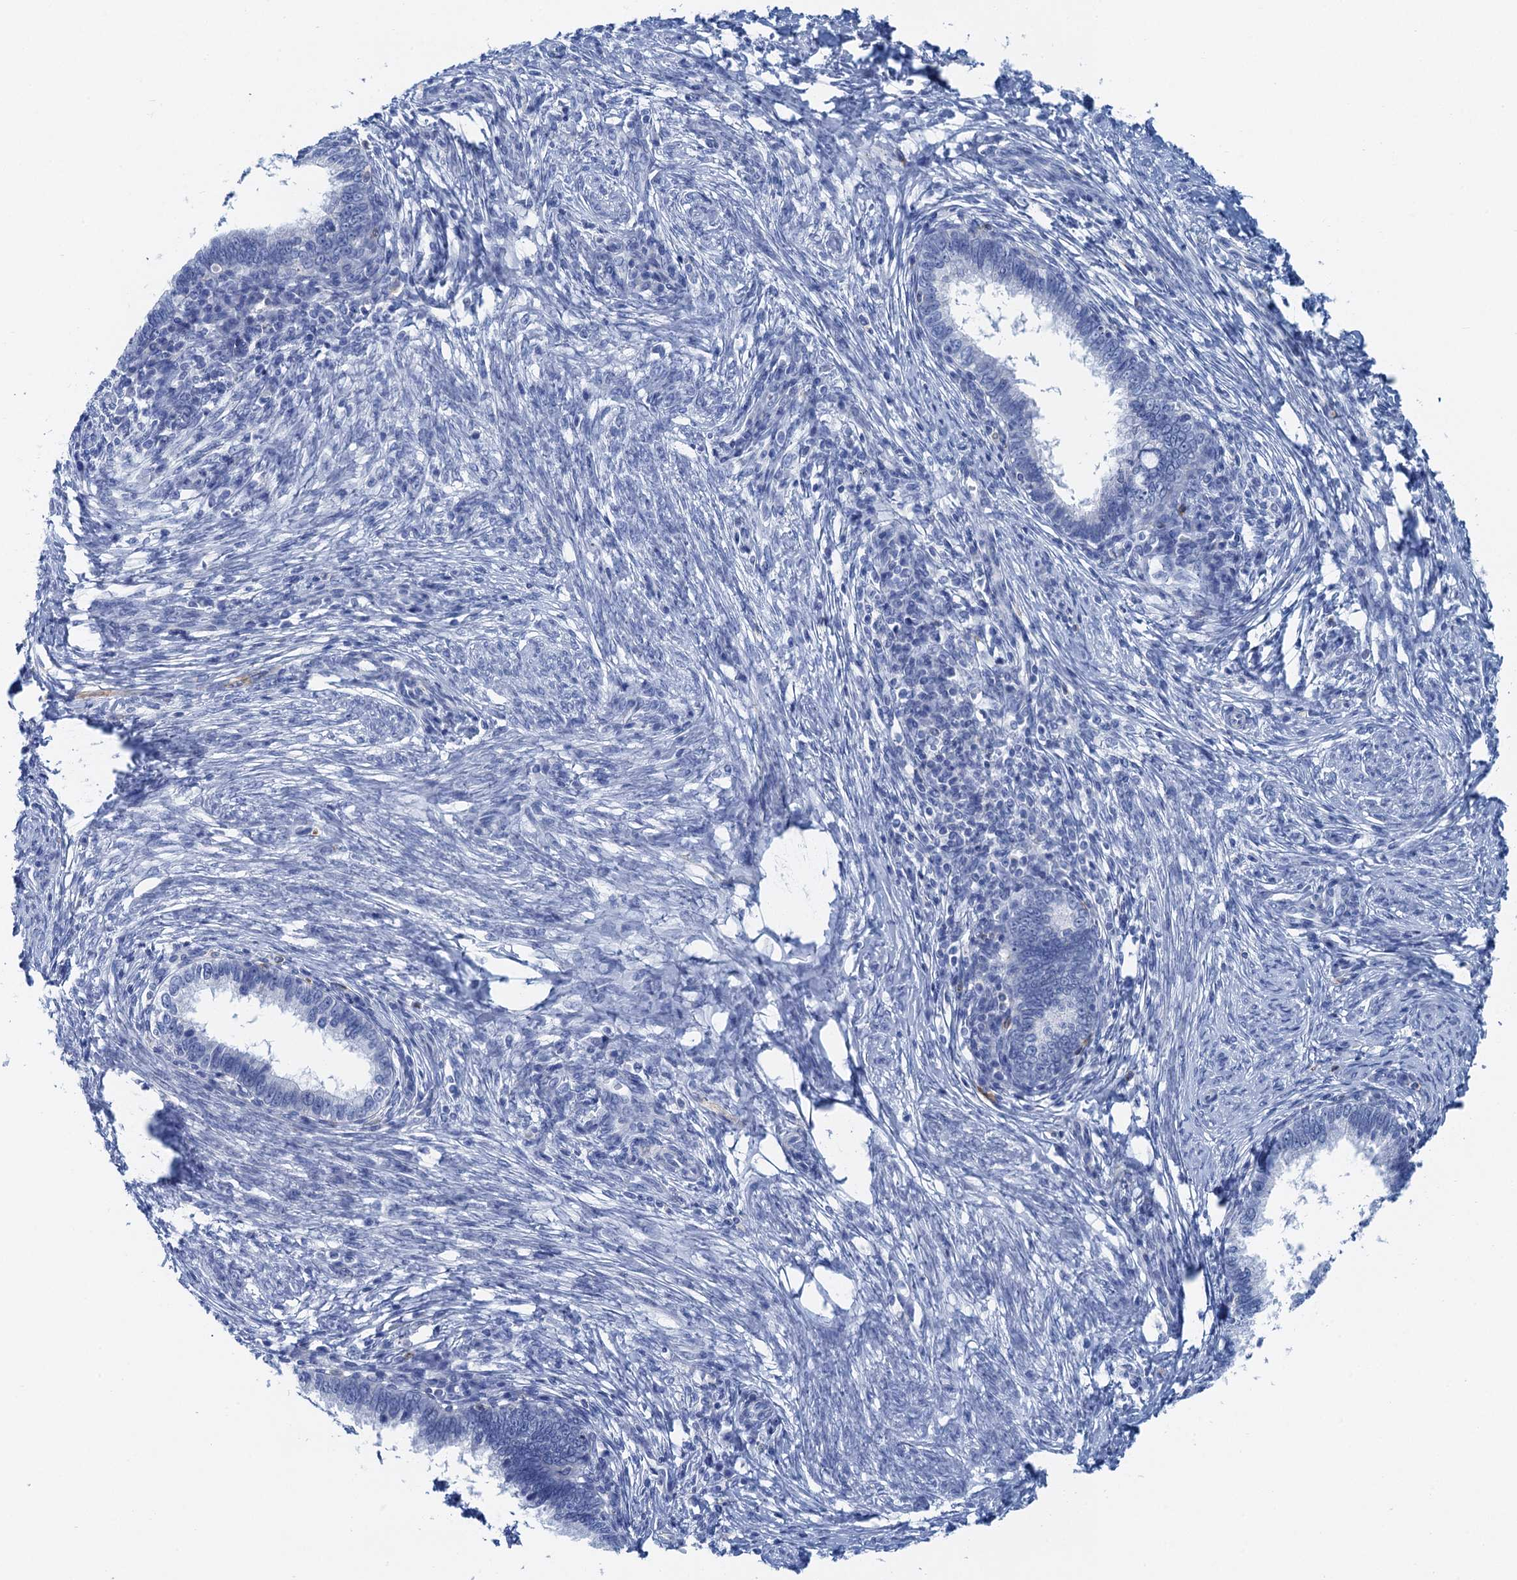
{"staining": {"intensity": "negative", "quantity": "none", "location": "none"}, "tissue": "cervical cancer", "cell_type": "Tumor cells", "image_type": "cancer", "snomed": [{"axis": "morphology", "description": "Adenocarcinoma, NOS"}, {"axis": "topography", "description": "Cervix"}], "caption": "This is a histopathology image of immunohistochemistry staining of cervical cancer (adenocarcinoma), which shows no expression in tumor cells.", "gene": "NLRP10", "patient": {"sex": "female", "age": 36}}